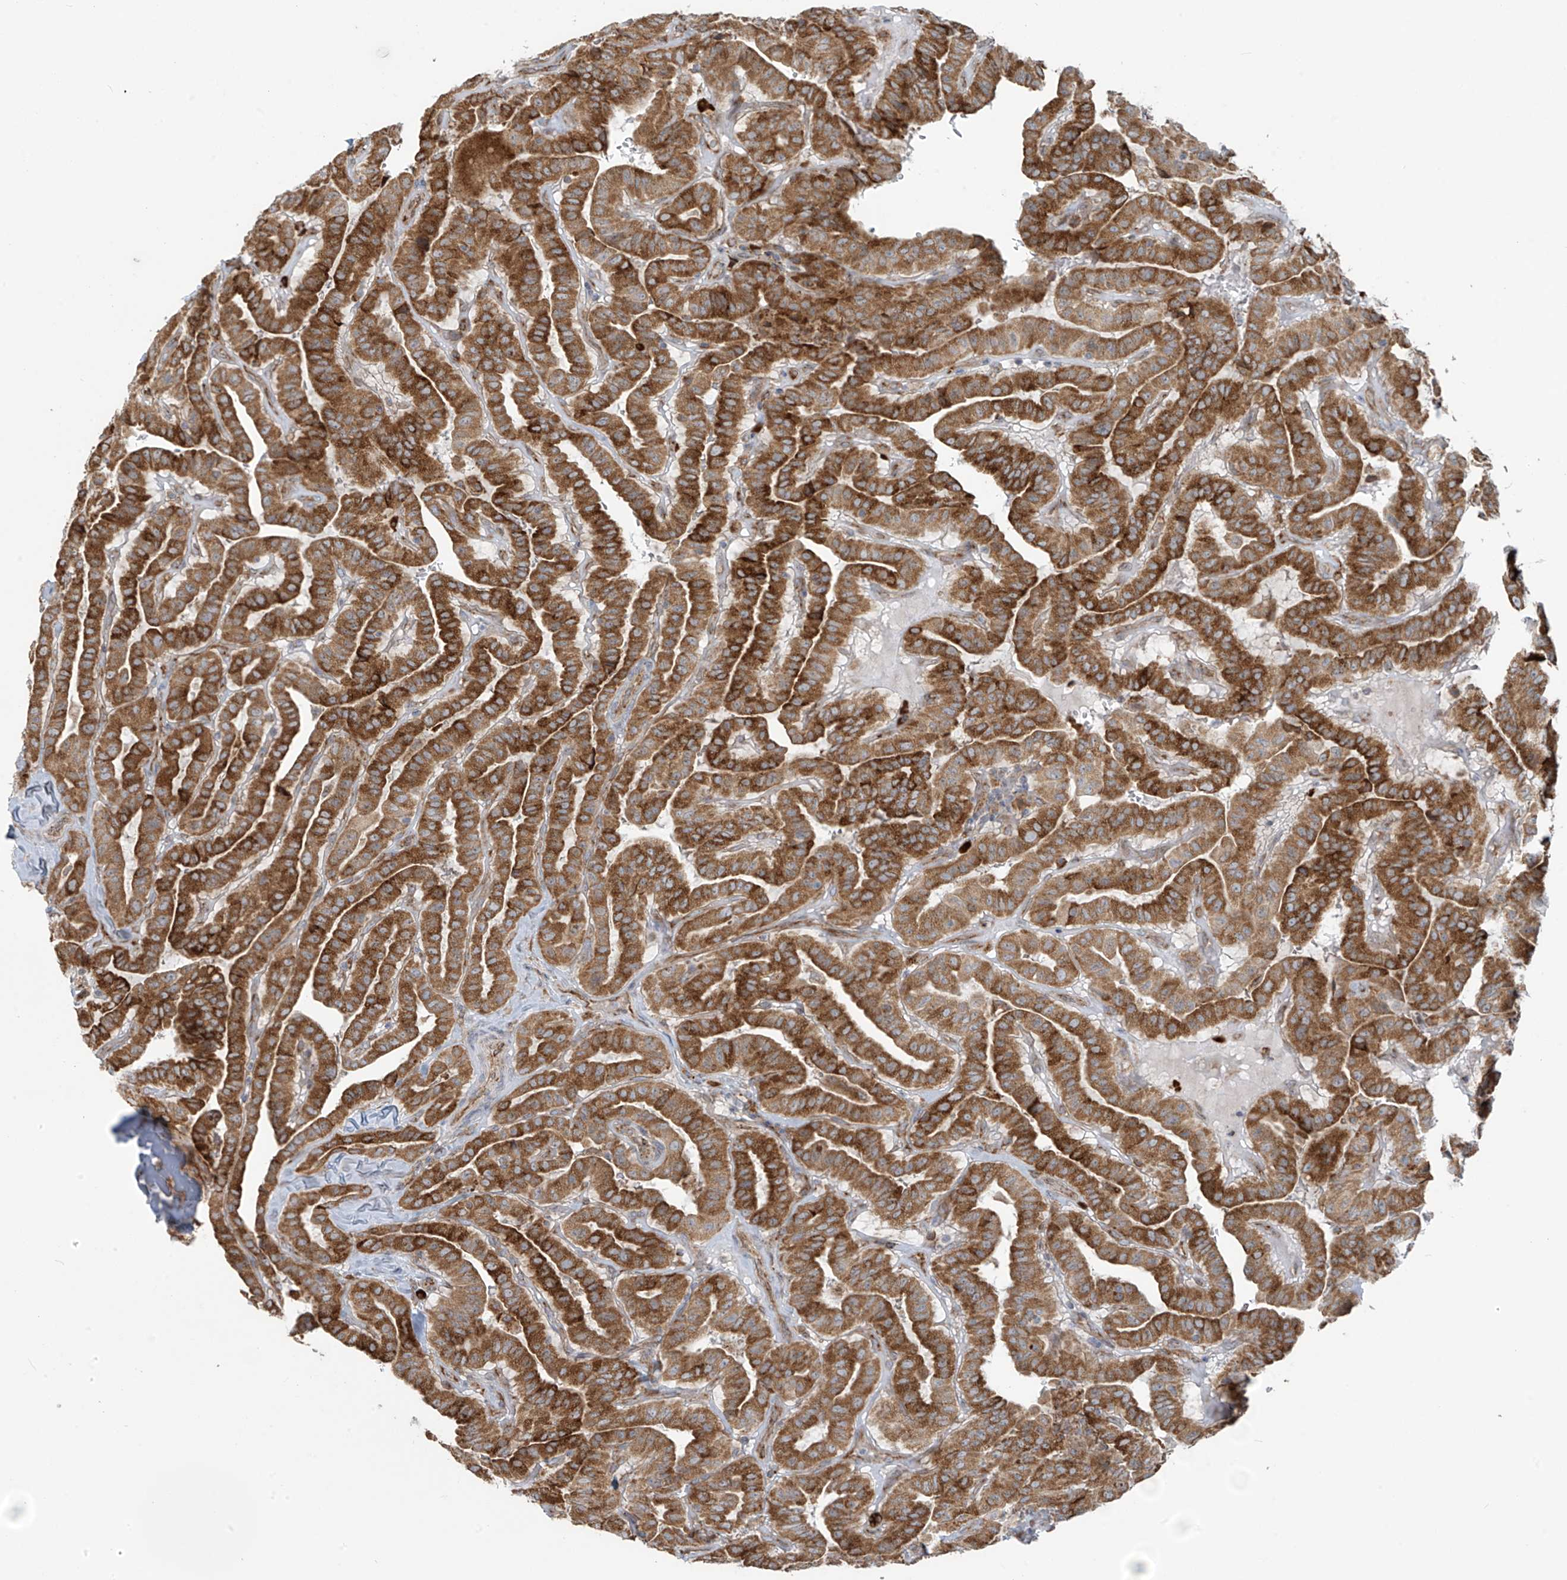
{"staining": {"intensity": "strong", "quantity": ">75%", "location": "cytoplasmic/membranous"}, "tissue": "thyroid cancer", "cell_type": "Tumor cells", "image_type": "cancer", "snomed": [{"axis": "morphology", "description": "Papillary adenocarcinoma, NOS"}, {"axis": "topography", "description": "Thyroid gland"}], "caption": "Immunohistochemical staining of human thyroid cancer (papillary adenocarcinoma) reveals high levels of strong cytoplasmic/membranous expression in about >75% of tumor cells.", "gene": "KATNIP", "patient": {"sex": "male", "age": 77}}